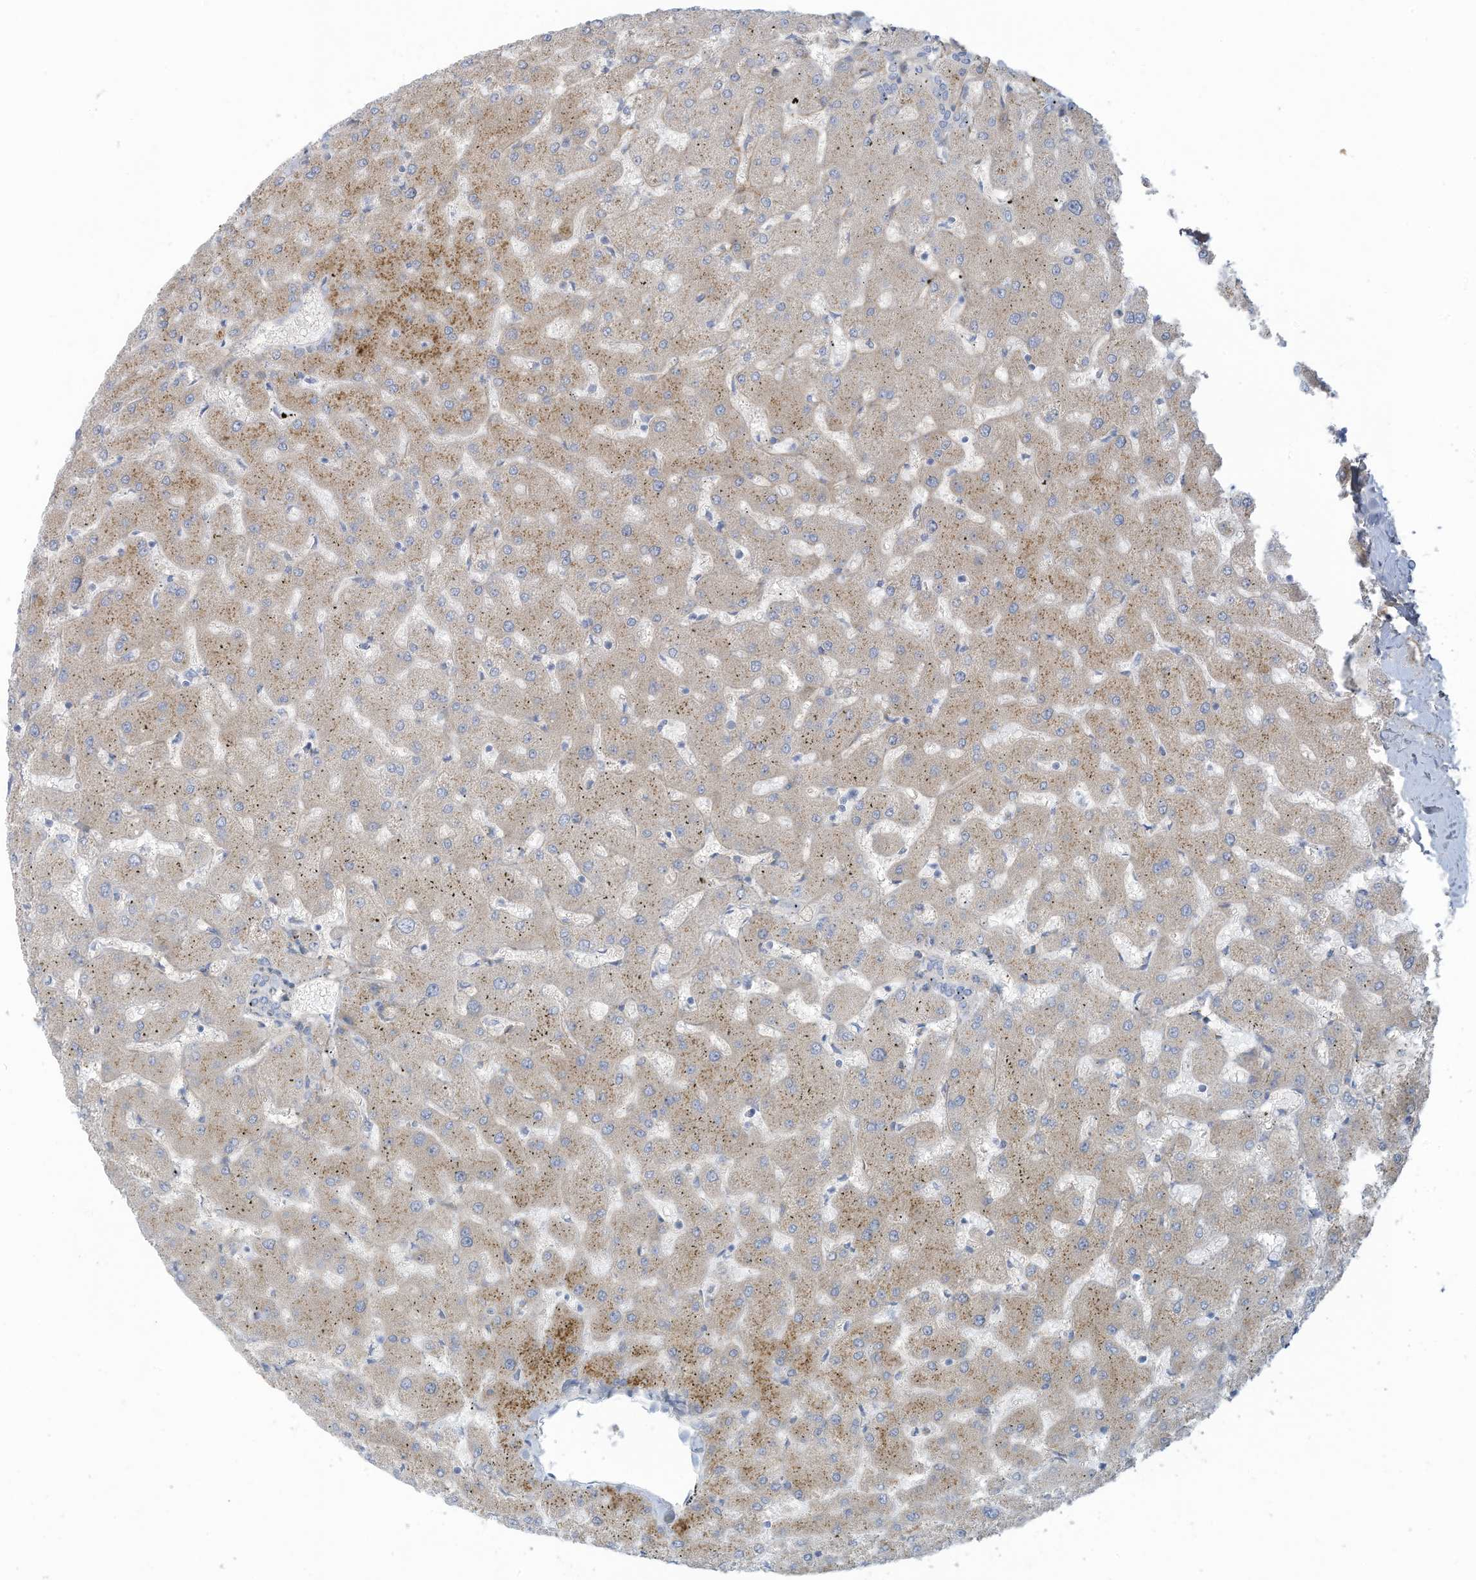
{"staining": {"intensity": "negative", "quantity": "none", "location": "none"}, "tissue": "liver", "cell_type": "Cholangiocytes", "image_type": "normal", "snomed": [{"axis": "morphology", "description": "Normal tissue, NOS"}, {"axis": "topography", "description": "Liver"}], "caption": "High power microscopy histopathology image of an IHC photomicrograph of benign liver, revealing no significant staining in cholangiocytes.", "gene": "TRMT2B", "patient": {"sex": "female", "age": 63}}